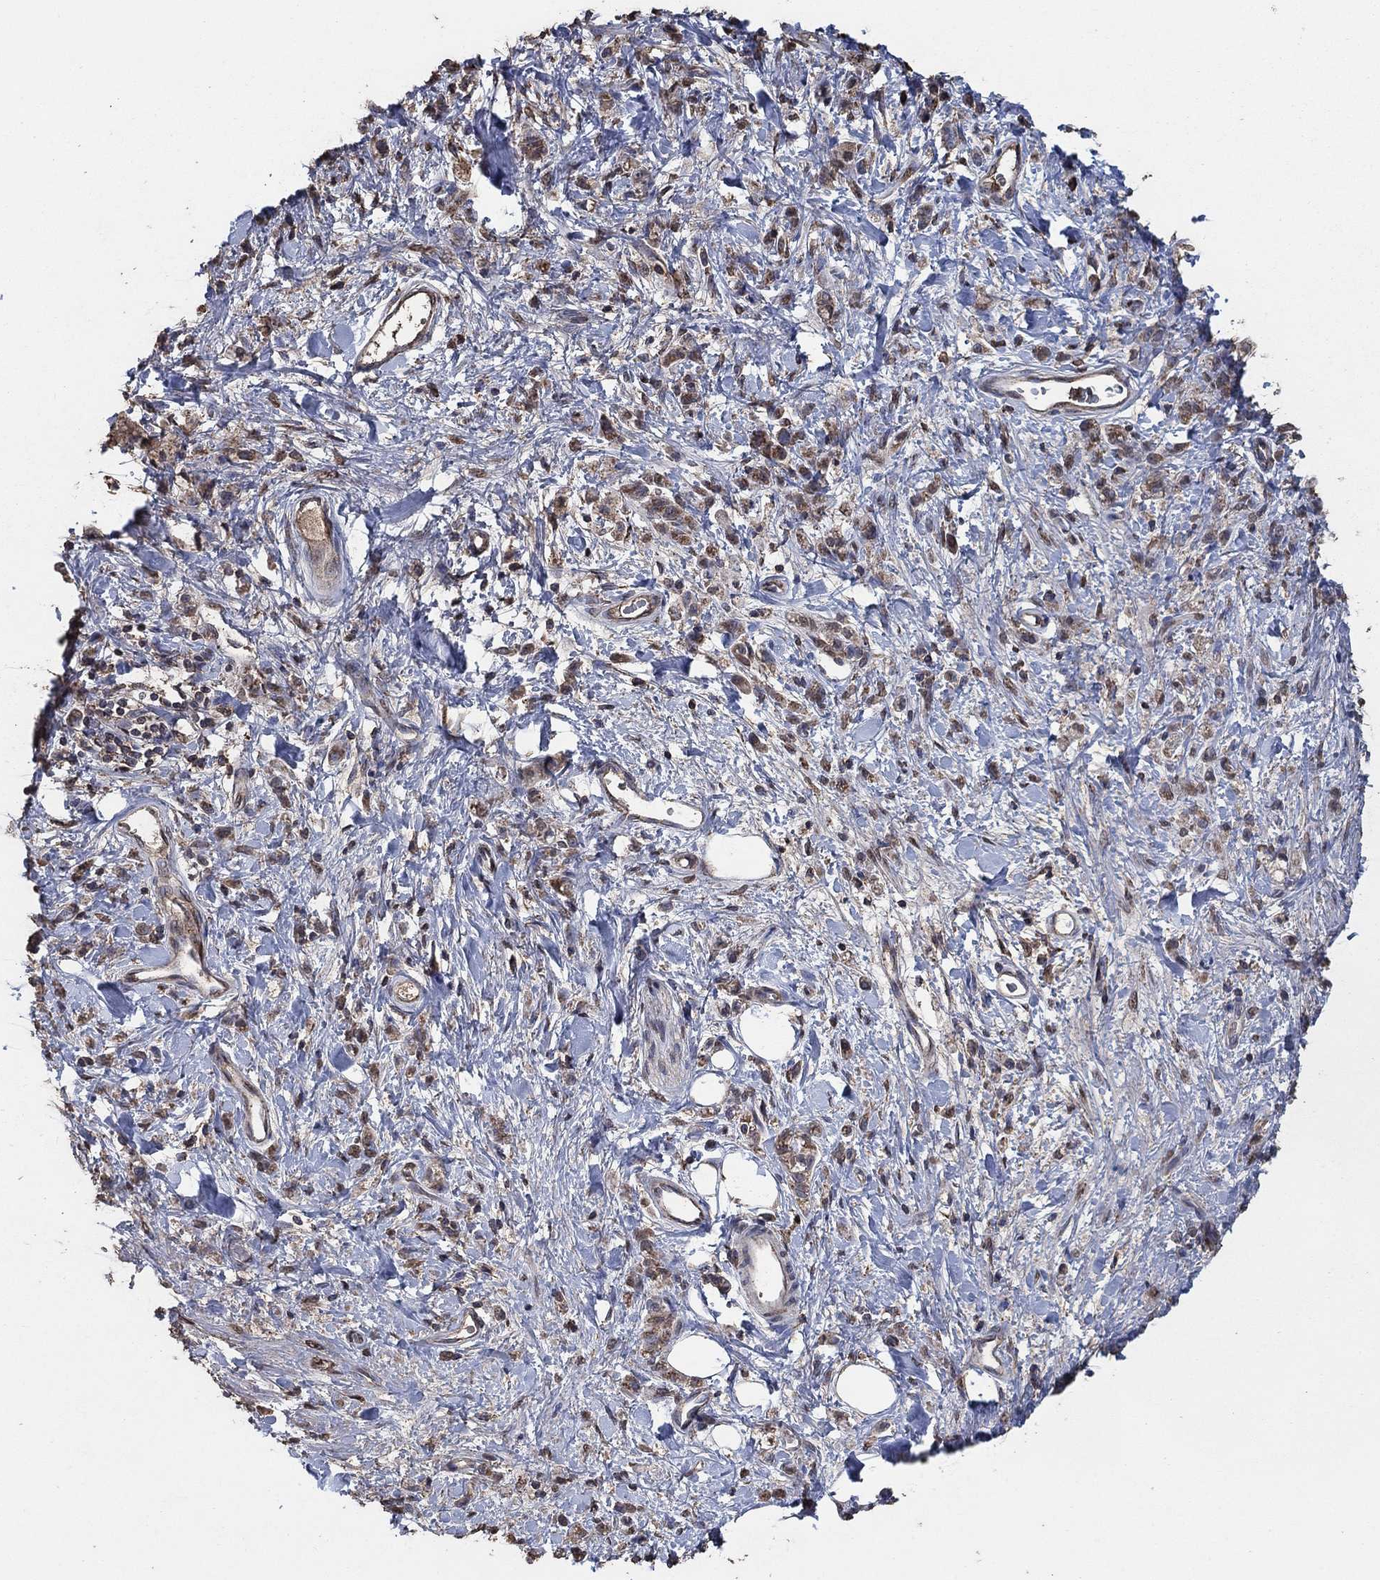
{"staining": {"intensity": "moderate", "quantity": "25%-75%", "location": "cytoplasmic/membranous"}, "tissue": "stomach cancer", "cell_type": "Tumor cells", "image_type": "cancer", "snomed": [{"axis": "morphology", "description": "Adenocarcinoma, NOS"}, {"axis": "topography", "description": "Stomach"}], "caption": "Stomach adenocarcinoma stained for a protein demonstrates moderate cytoplasmic/membranous positivity in tumor cells.", "gene": "MRPS24", "patient": {"sex": "male", "age": 77}}